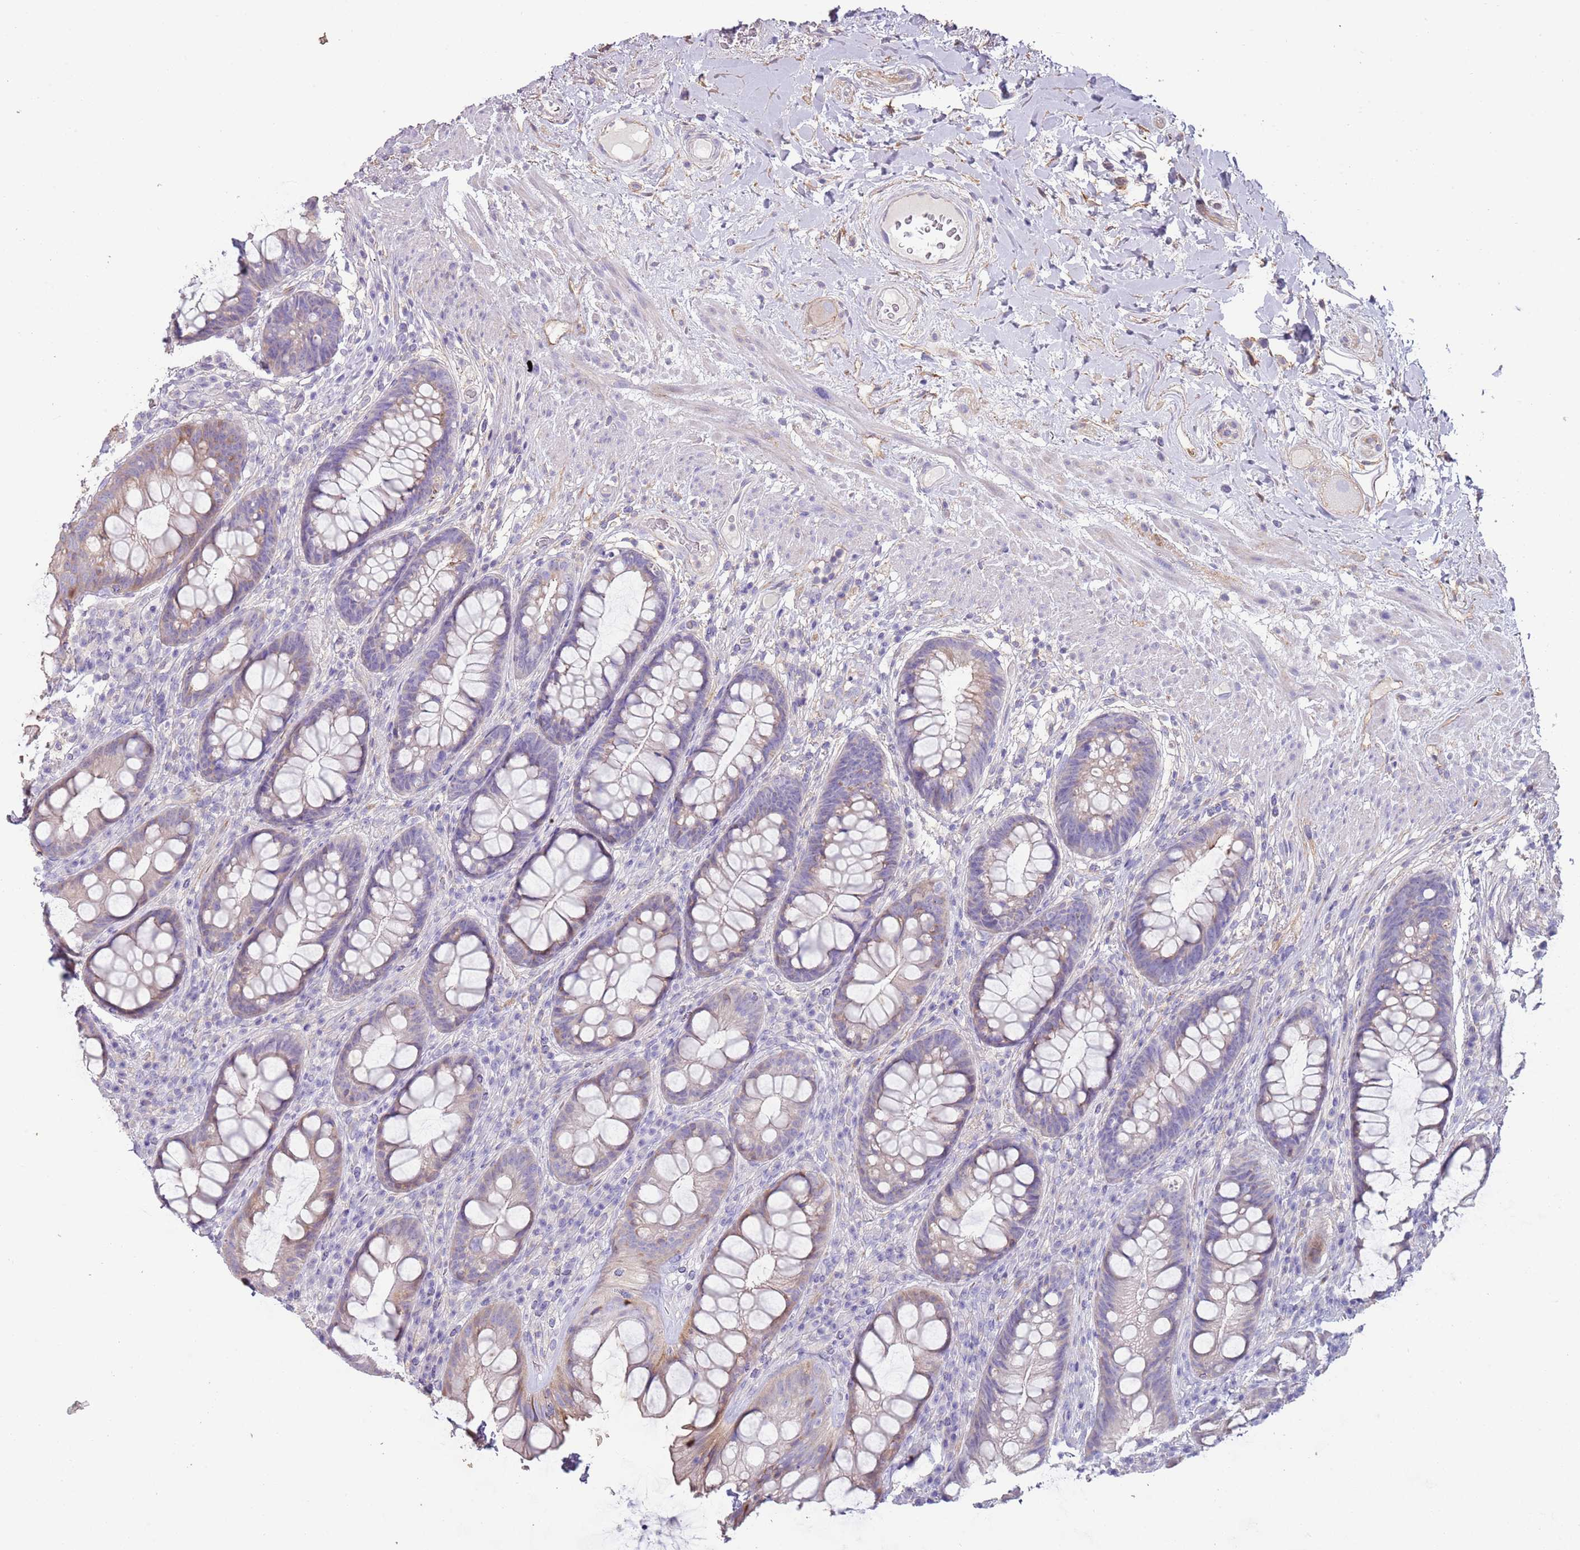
{"staining": {"intensity": "weak", "quantity": "25%-75%", "location": "cytoplasmic/membranous"}, "tissue": "rectum", "cell_type": "Glandular cells", "image_type": "normal", "snomed": [{"axis": "morphology", "description": "Normal tissue, NOS"}, {"axis": "topography", "description": "Rectum"}], "caption": "Glandular cells reveal low levels of weak cytoplasmic/membranous positivity in about 25%-75% of cells in benign rectum.", "gene": "ENSG00000271254", "patient": {"sex": "male", "age": 74}}